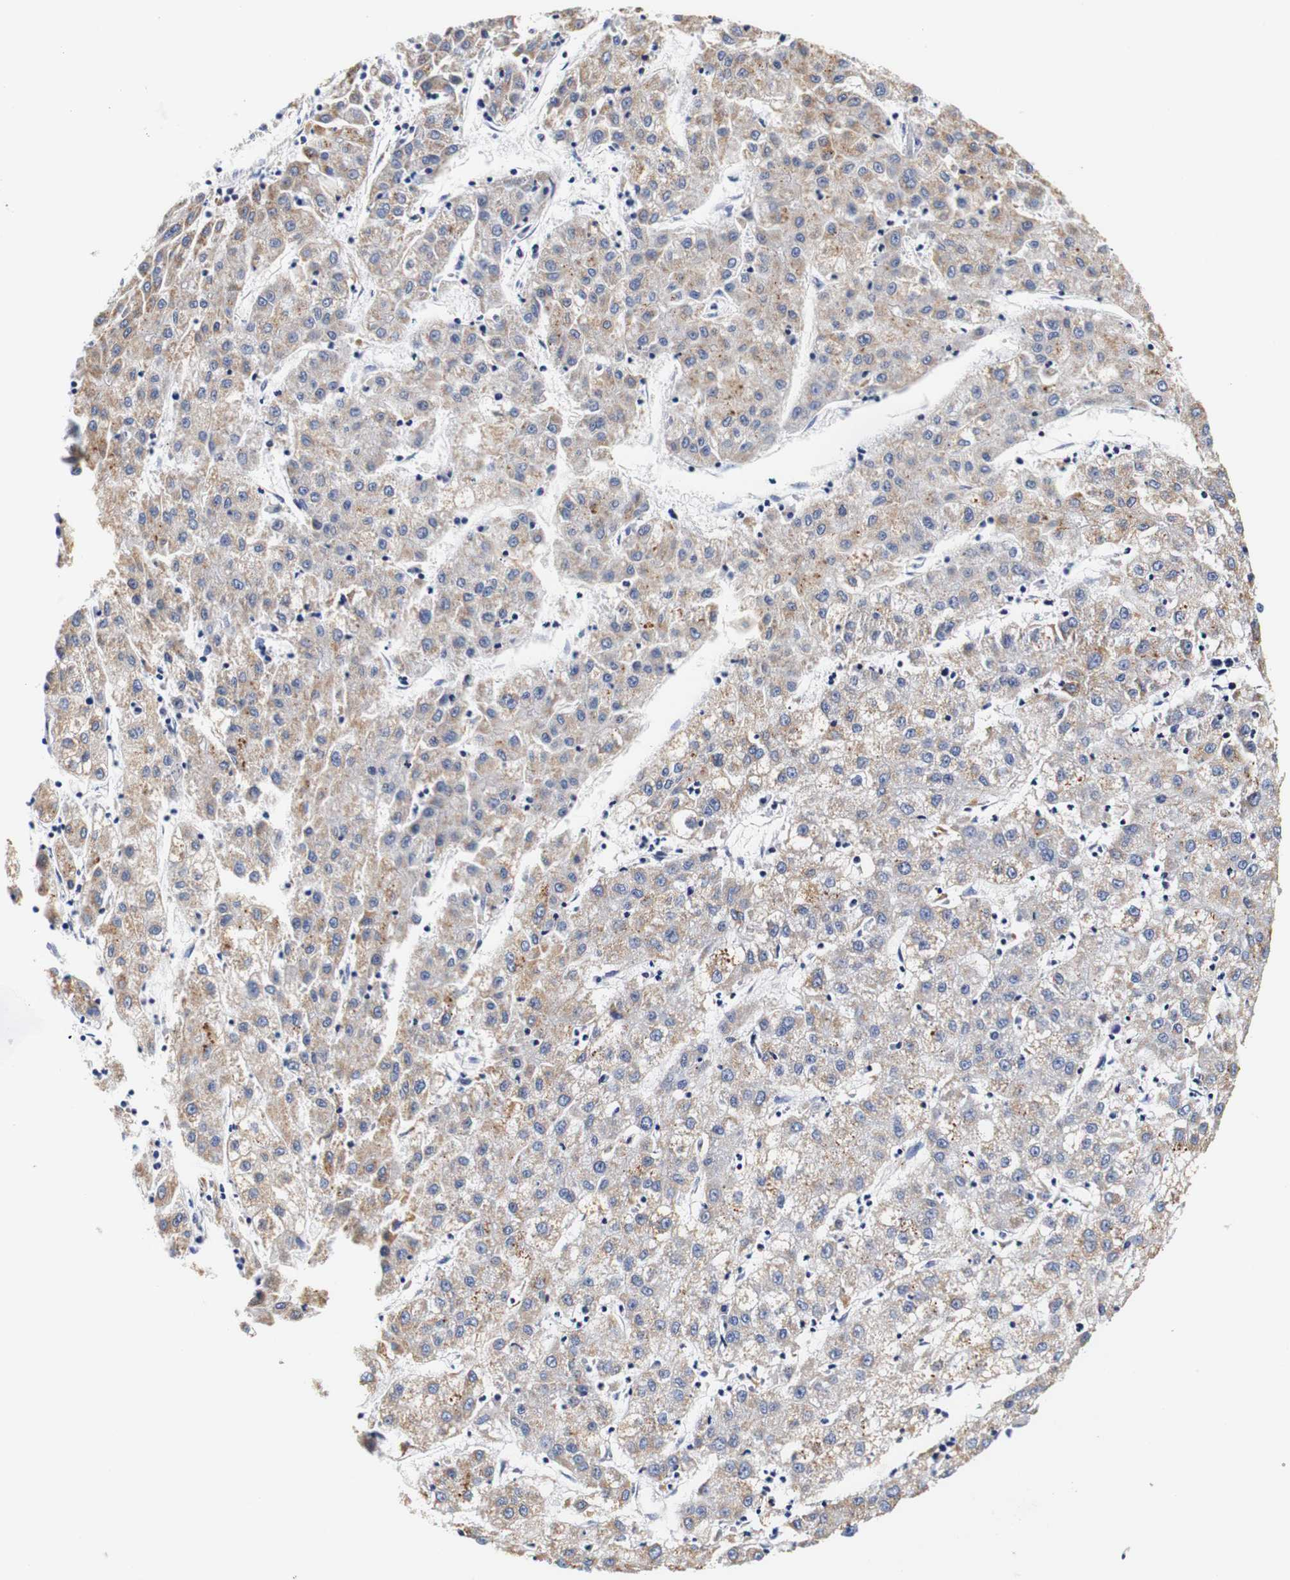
{"staining": {"intensity": "moderate", "quantity": ">75%", "location": "cytoplasmic/membranous"}, "tissue": "liver cancer", "cell_type": "Tumor cells", "image_type": "cancer", "snomed": [{"axis": "morphology", "description": "Carcinoma, Hepatocellular, NOS"}, {"axis": "topography", "description": "Liver"}], "caption": "Immunohistochemistry (IHC) photomicrograph of neoplastic tissue: human liver cancer stained using immunohistochemistry exhibits medium levels of moderate protein expression localized specifically in the cytoplasmic/membranous of tumor cells, appearing as a cytoplasmic/membranous brown color.", "gene": "CAMK4", "patient": {"sex": "male", "age": 72}}